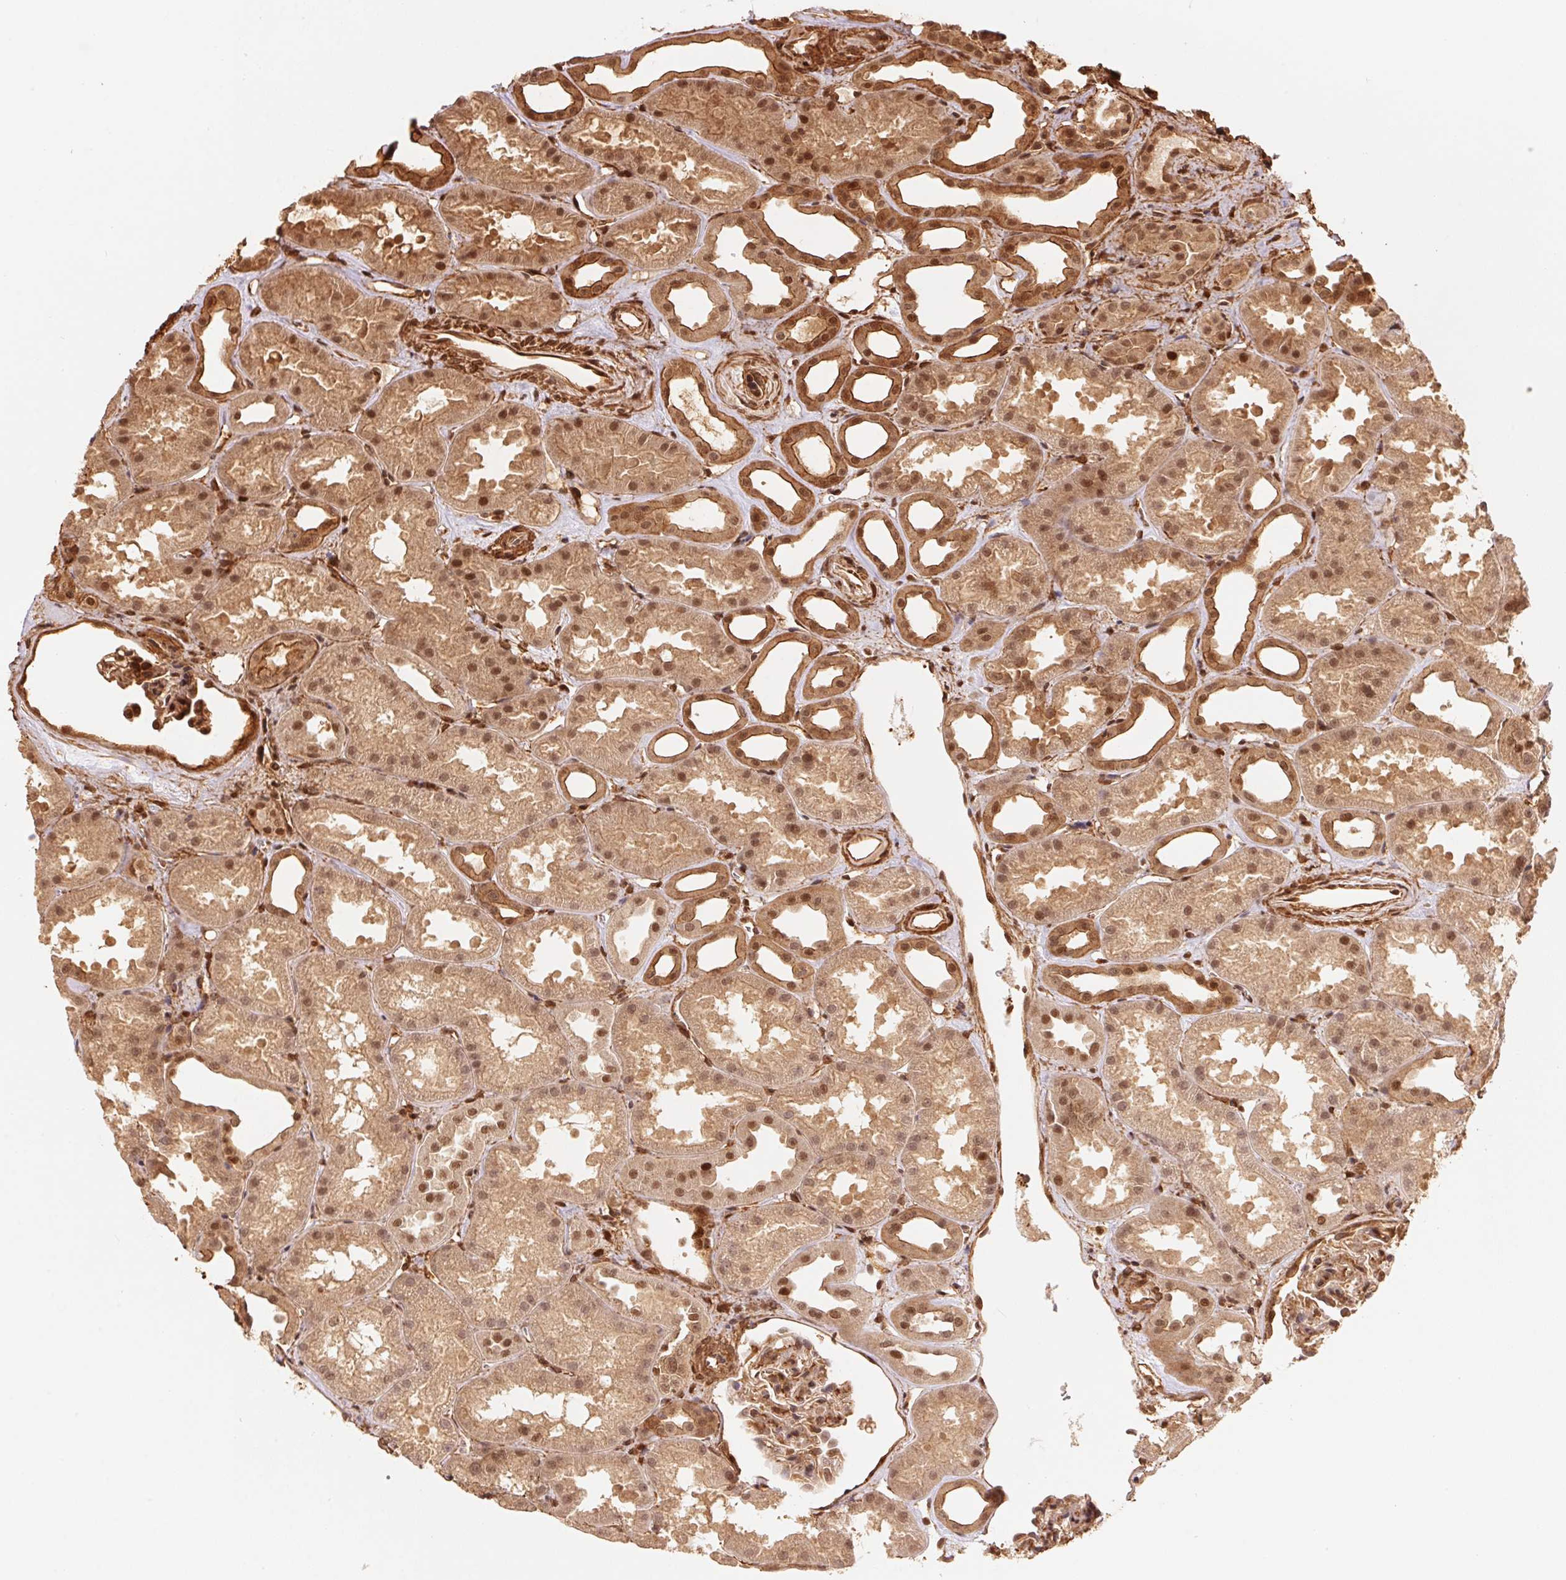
{"staining": {"intensity": "moderate", "quantity": ">75%", "location": "cytoplasmic/membranous,nuclear"}, "tissue": "kidney", "cell_type": "Cells in glomeruli", "image_type": "normal", "snomed": [{"axis": "morphology", "description": "Normal tissue, NOS"}, {"axis": "topography", "description": "Kidney"}], "caption": "This is a micrograph of IHC staining of benign kidney, which shows moderate positivity in the cytoplasmic/membranous,nuclear of cells in glomeruli.", "gene": "TNIP2", "patient": {"sex": "male", "age": 61}}